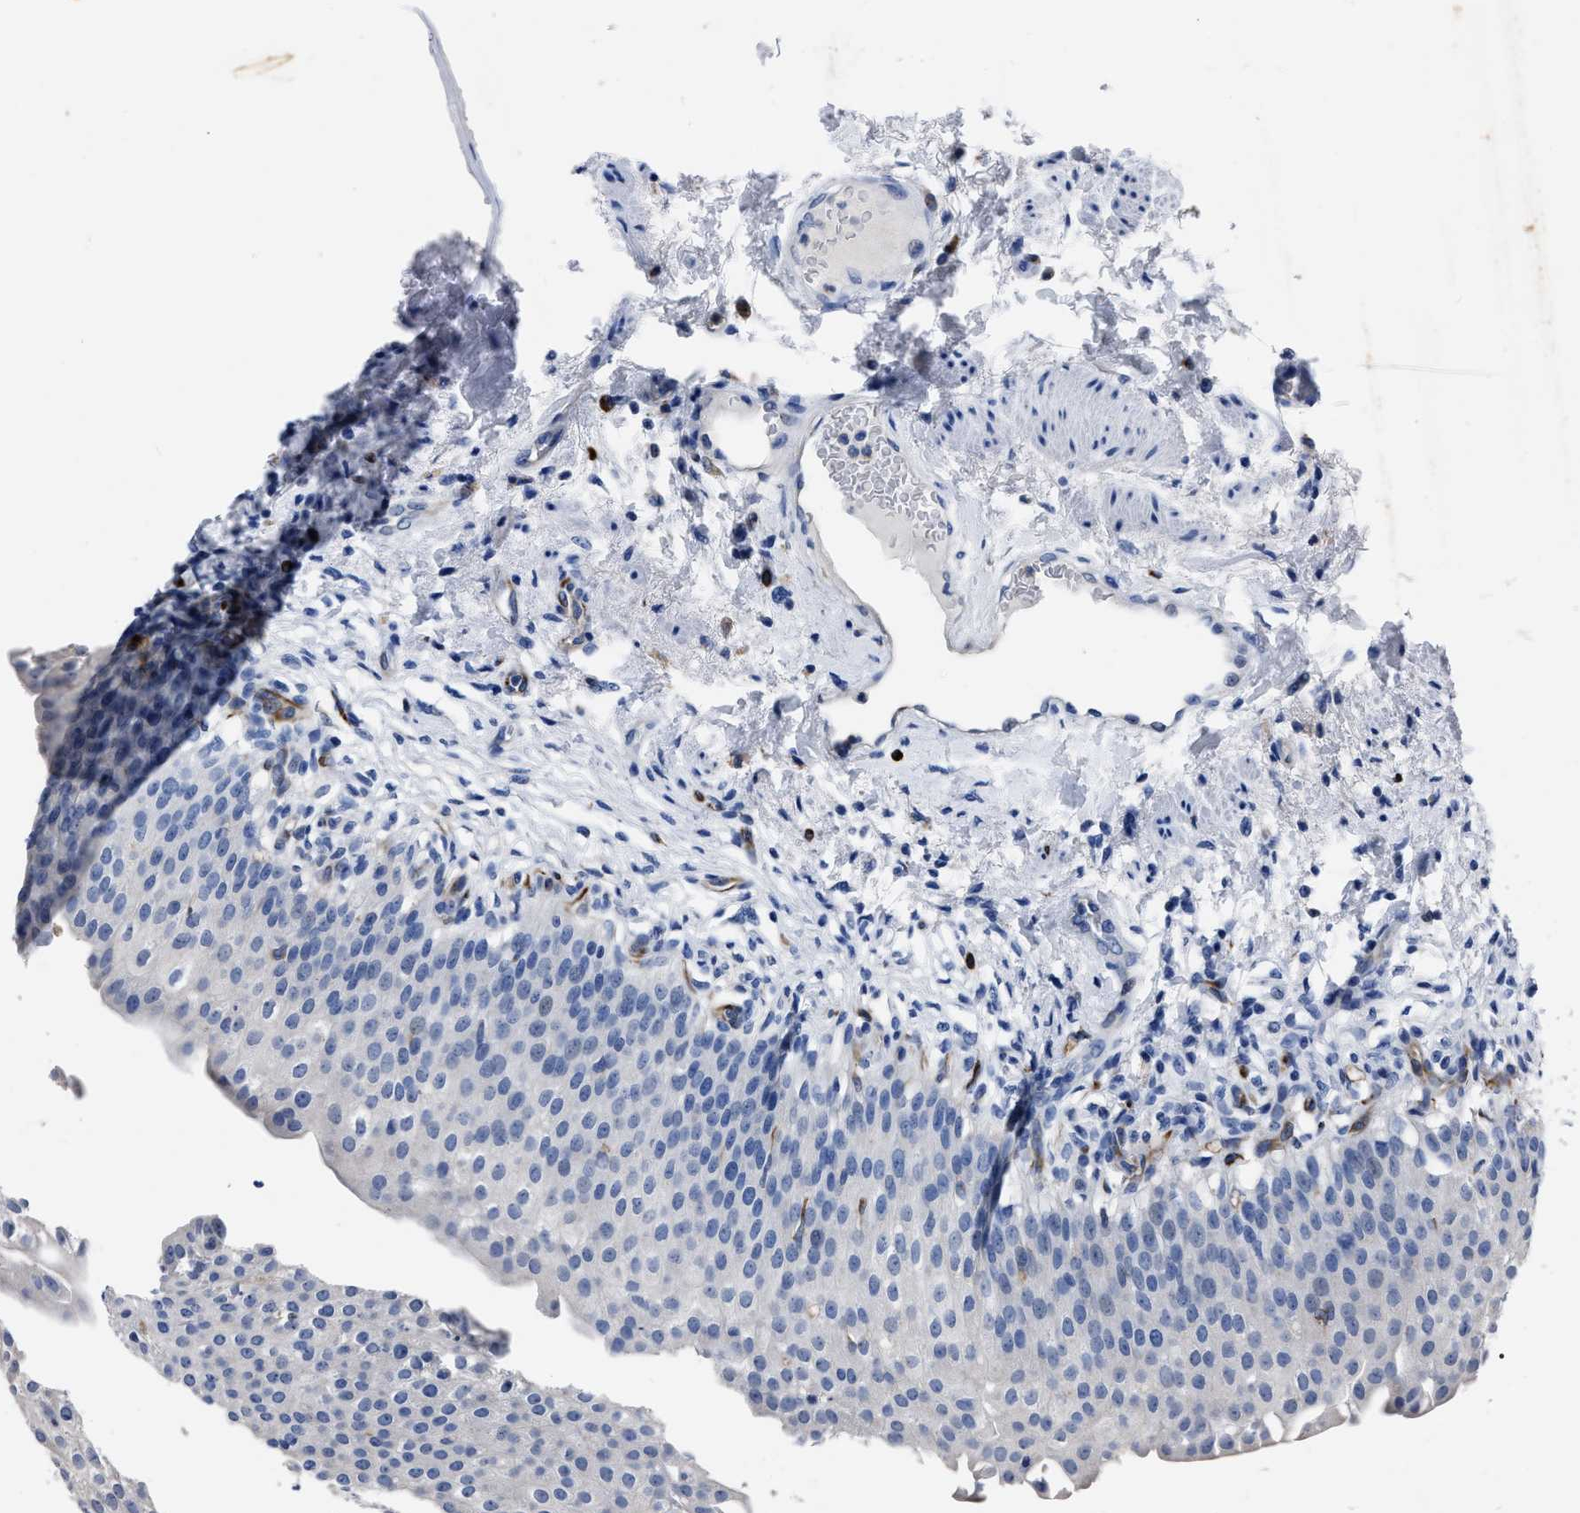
{"staining": {"intensity": "negative", "quantity": "none", "location": "none"}, "tissue": "urinary bladder", "cell_type": "Urothelial cells", "image_type": "normal", "snomed": [{"axis": "morphology", "description": "Normal tissue, NOS"}, {"axis": "topography", "description": "Urinary bladder"}], "caption": "A photomicrograph of human urinary bladder is negative for staining in urothelial cells. (DAB (3,3'-diaminobenzidine) immunohistochemistry with hematoxylin counter stain).", "gene": "OR10G3", "patient": {"sex": "female", "age": 60}}